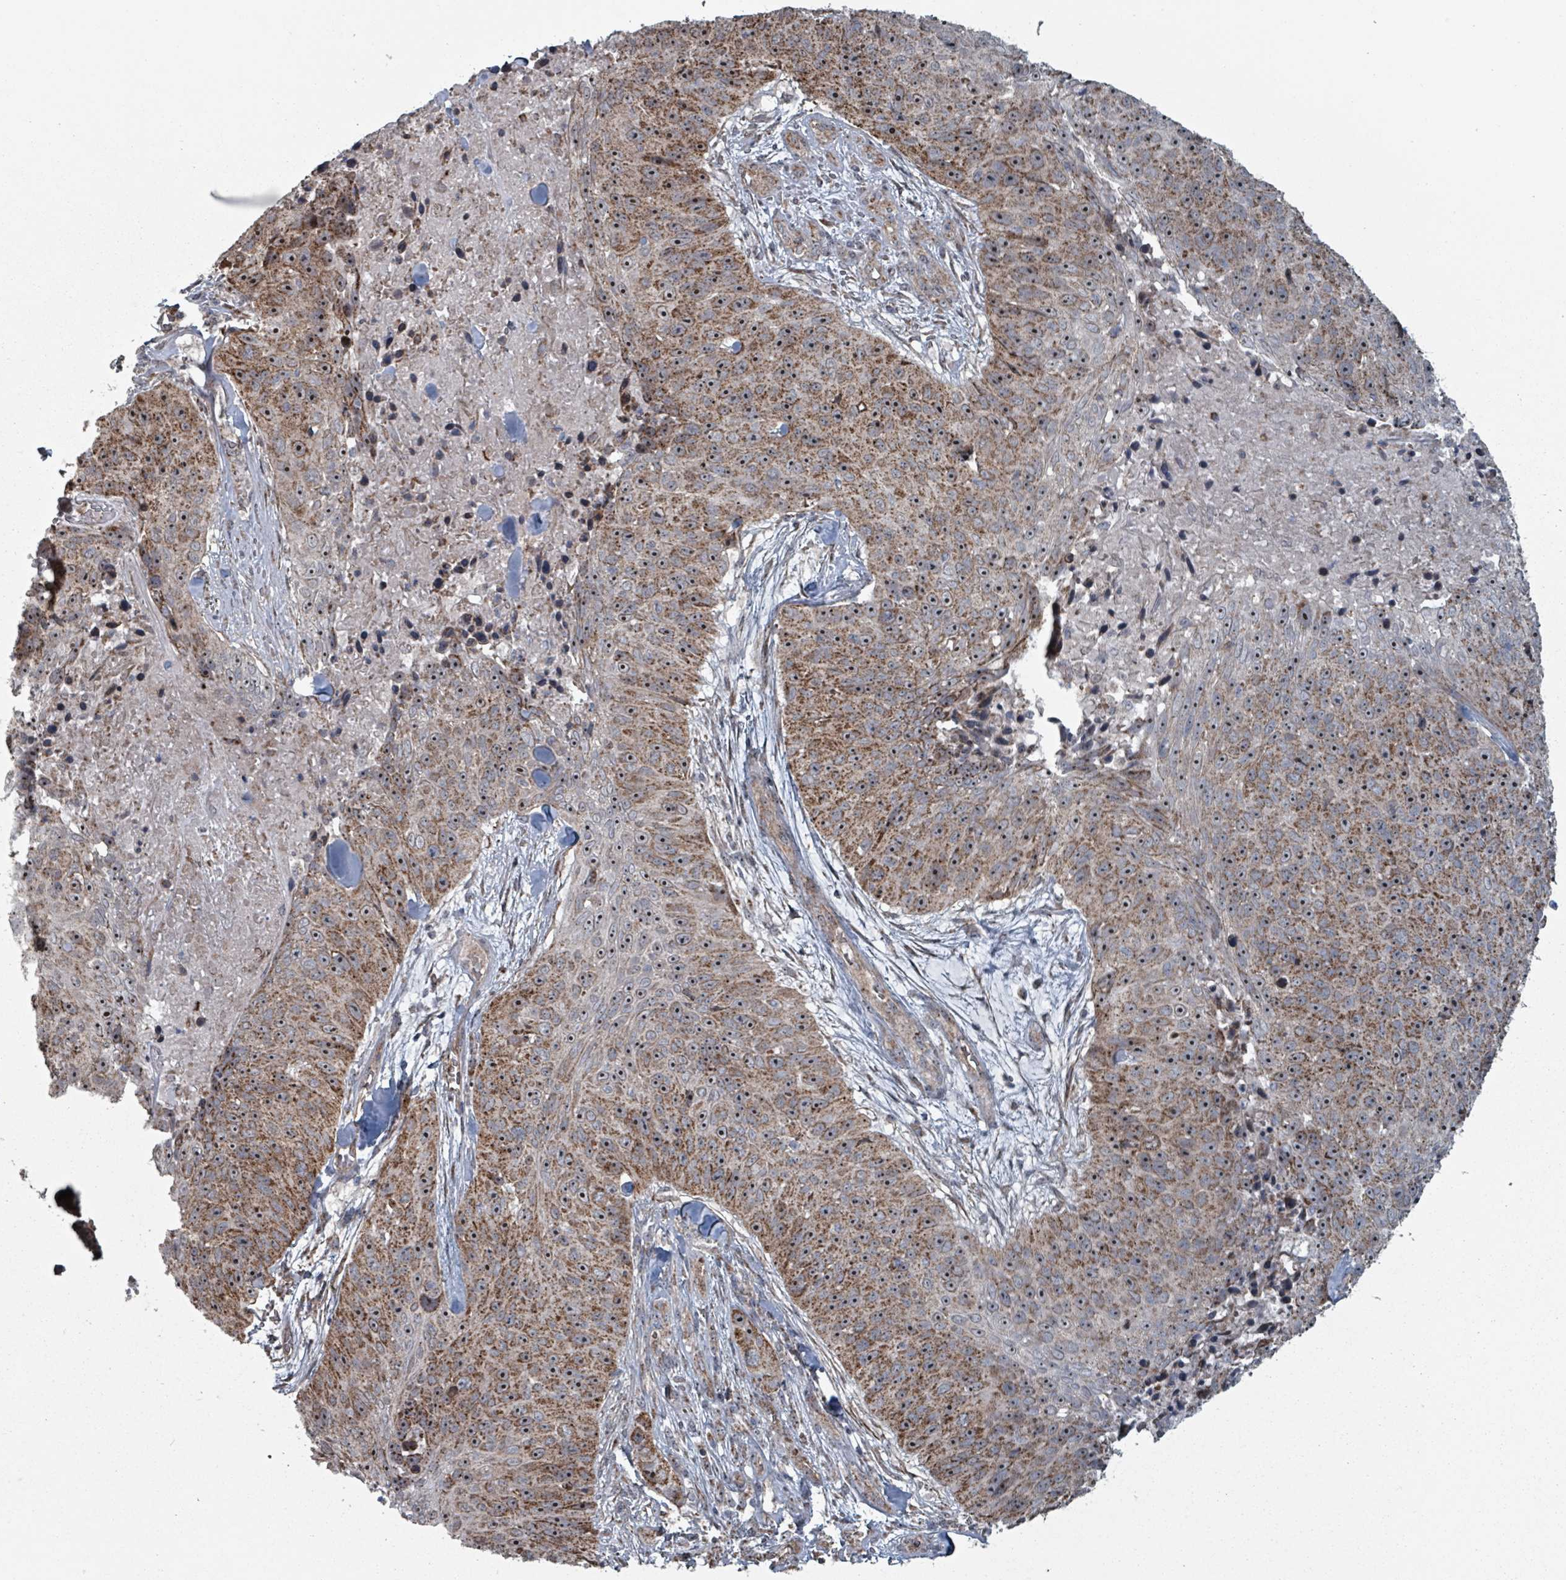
{"staining": {"intensity": "moderate", "quantity": ">75%", "location": "cytoplasmic/membranous,nuclear"}, "tissue": "skin cancer", "cell_type": "Tumor cells", "image_type": "cancer", "snomed": [{"axis": "morphology", "description": "Squamous cell carcinoma, NOS"}, {"axis": "topography", "description": "Skin"}], "caption": "Skin cancer (squamous cell carcinoma) stained with a brown dye reveals moderate cytoplasmic/membranous and nuclear positive staining in about >75% of tumor cells.", "gene": "MRPL4", "patient": {"sex": "female", "age": 87}}